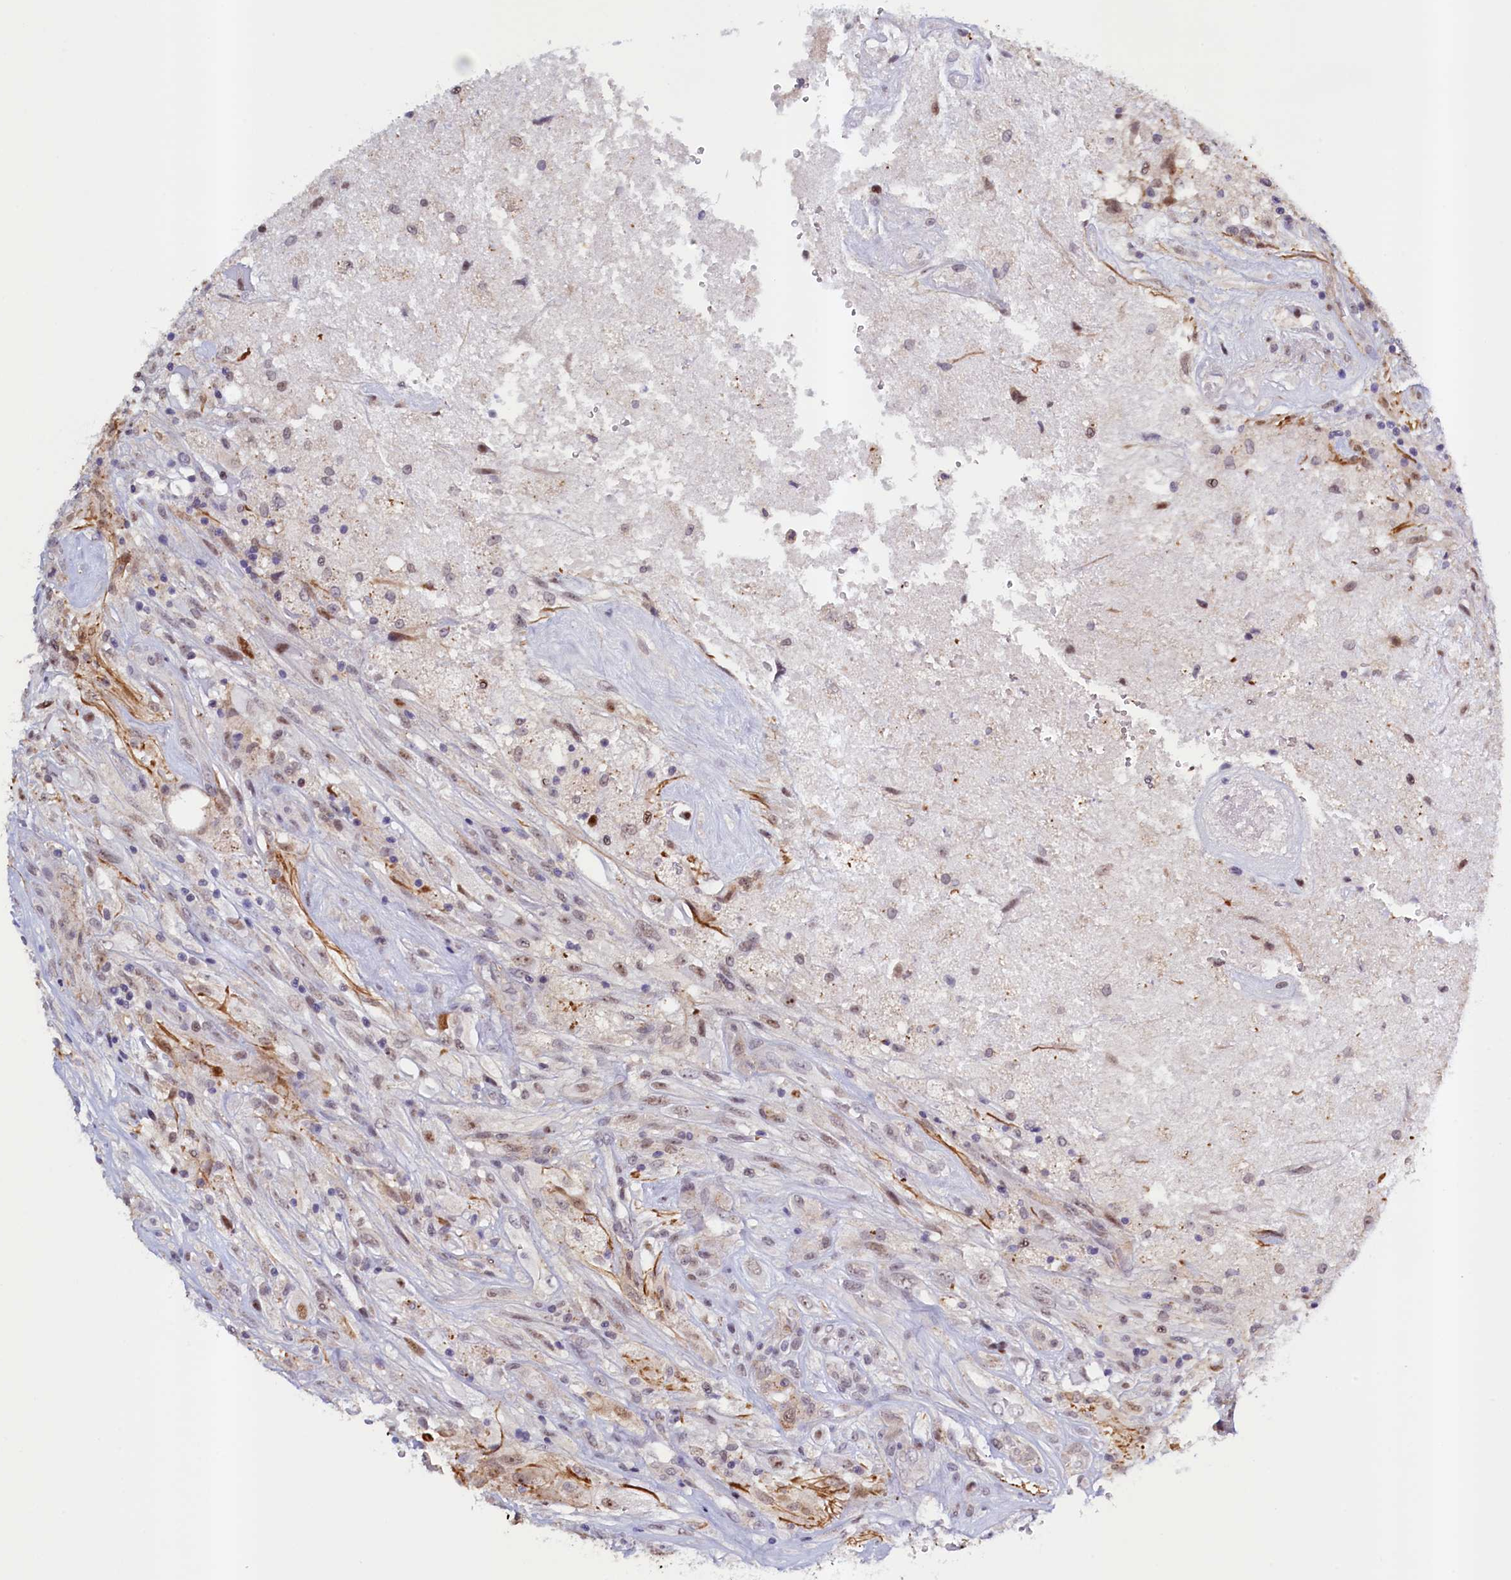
{"staining": {"intensity": "negative", "quantity": "none", "location": "none"}, "tissue": "glioma", "cell_type": "Tumor cells", "image_type": "cancer", "snomed": [{"axis": "morphology", "description": "Glioma, malignant, High grade"}, {"axis": "topography", "description": "Brain"}], "caption": "Tumor cells show no significant expression in high-grade glioma (malignant).", "gene": "PACSIN3", "patient": {"sex": "male", "age": 56}}